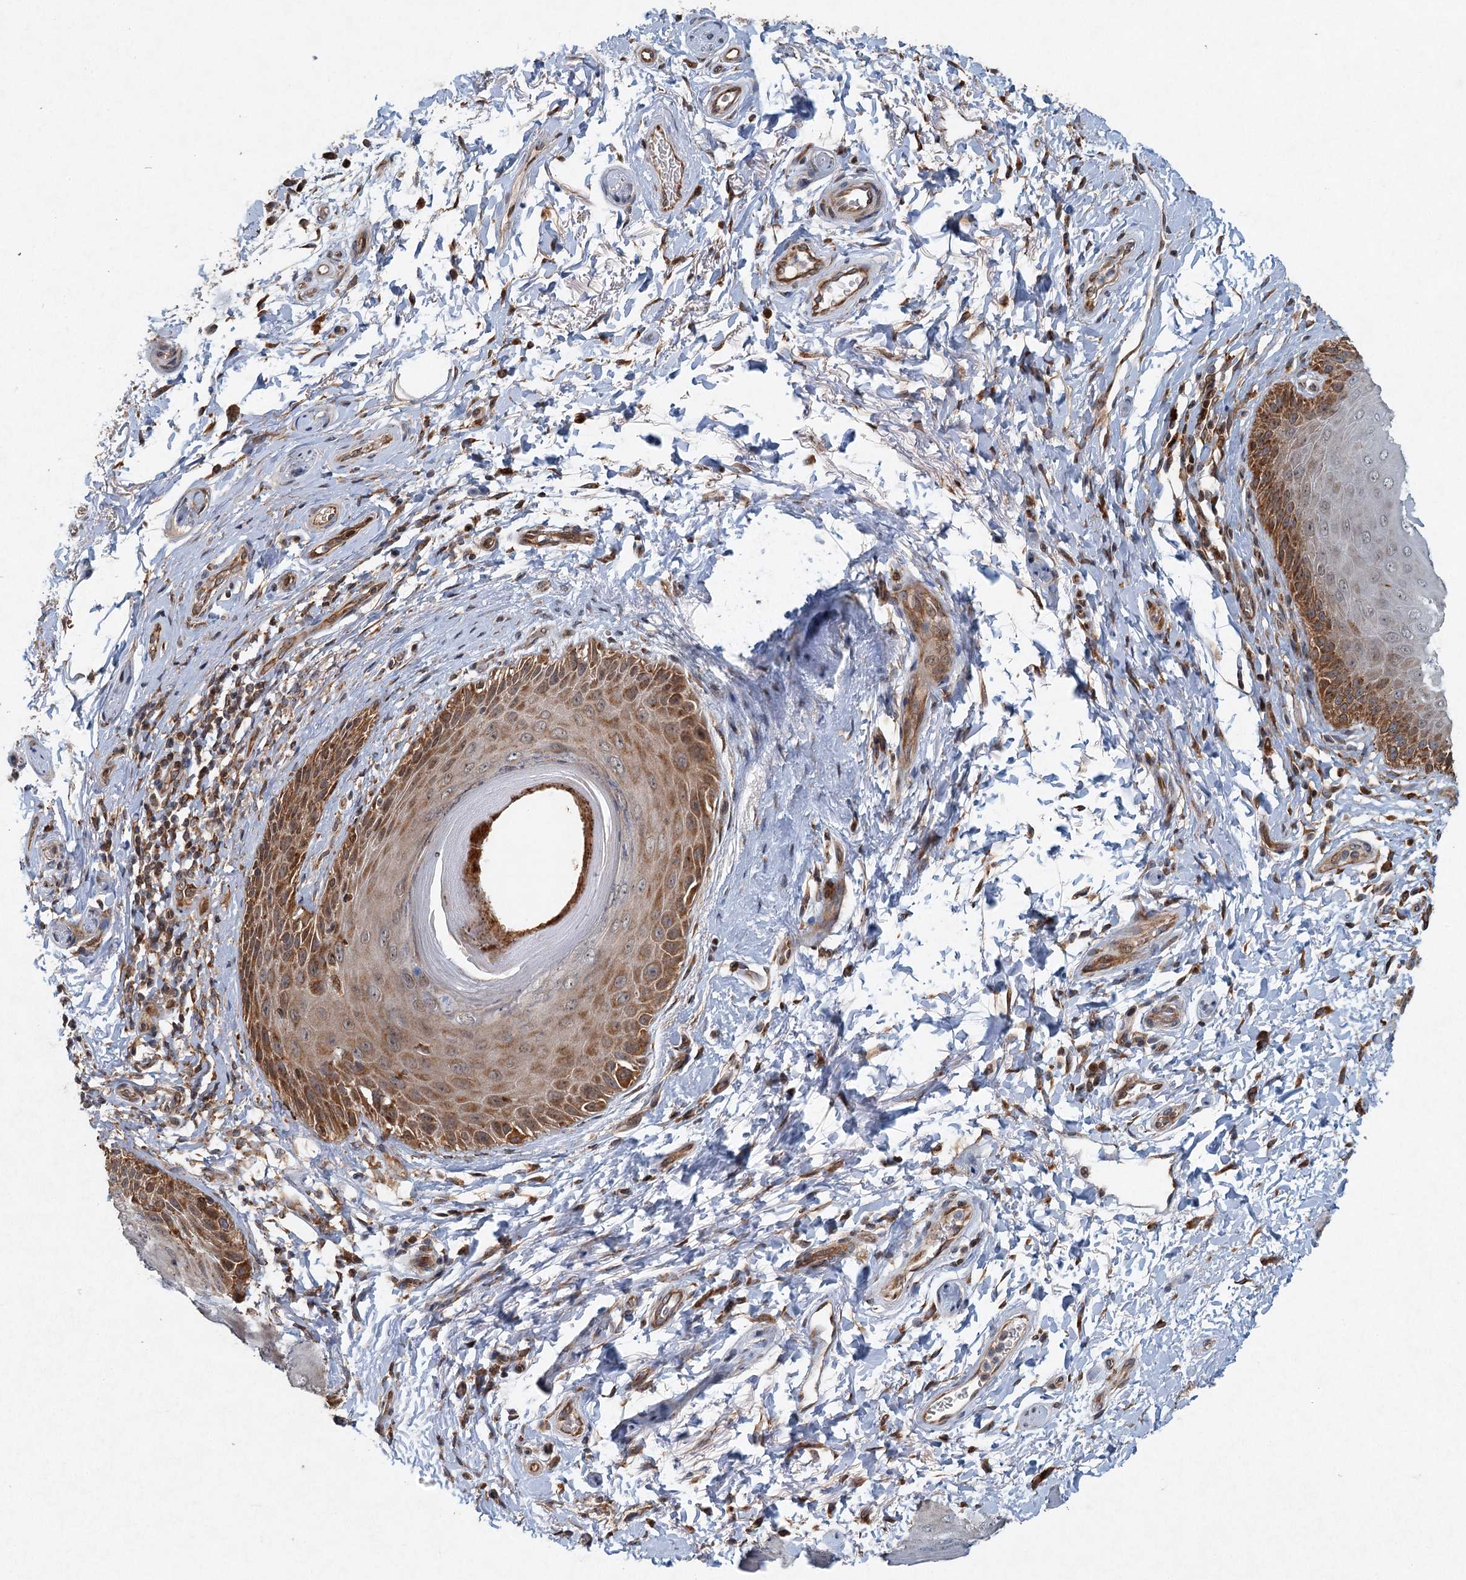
{"staining": {"intensity": "moderate", "quantity": "25%-75%", "location": "cytoplasmic/membranous"}, "tissue": "skin", "cell_type": "Epidermal cells", "image_type": "normal", "snomed": [{"axis": "morphology", "description": "Normal tissue, NOS"}, {"axis": "topography", "description": "Anal"}], "caption": "Immunohistochemical staining of benign skin exhibits 25%-75% levels of moderate cytoplasmic/membranous protein staining in about 25%-75% of epidermal cells. (DAB IHC with brightfield microscopy, high magnification).", "gene": "SRPX2", "patient": {"sex": "male", "age": 44}}